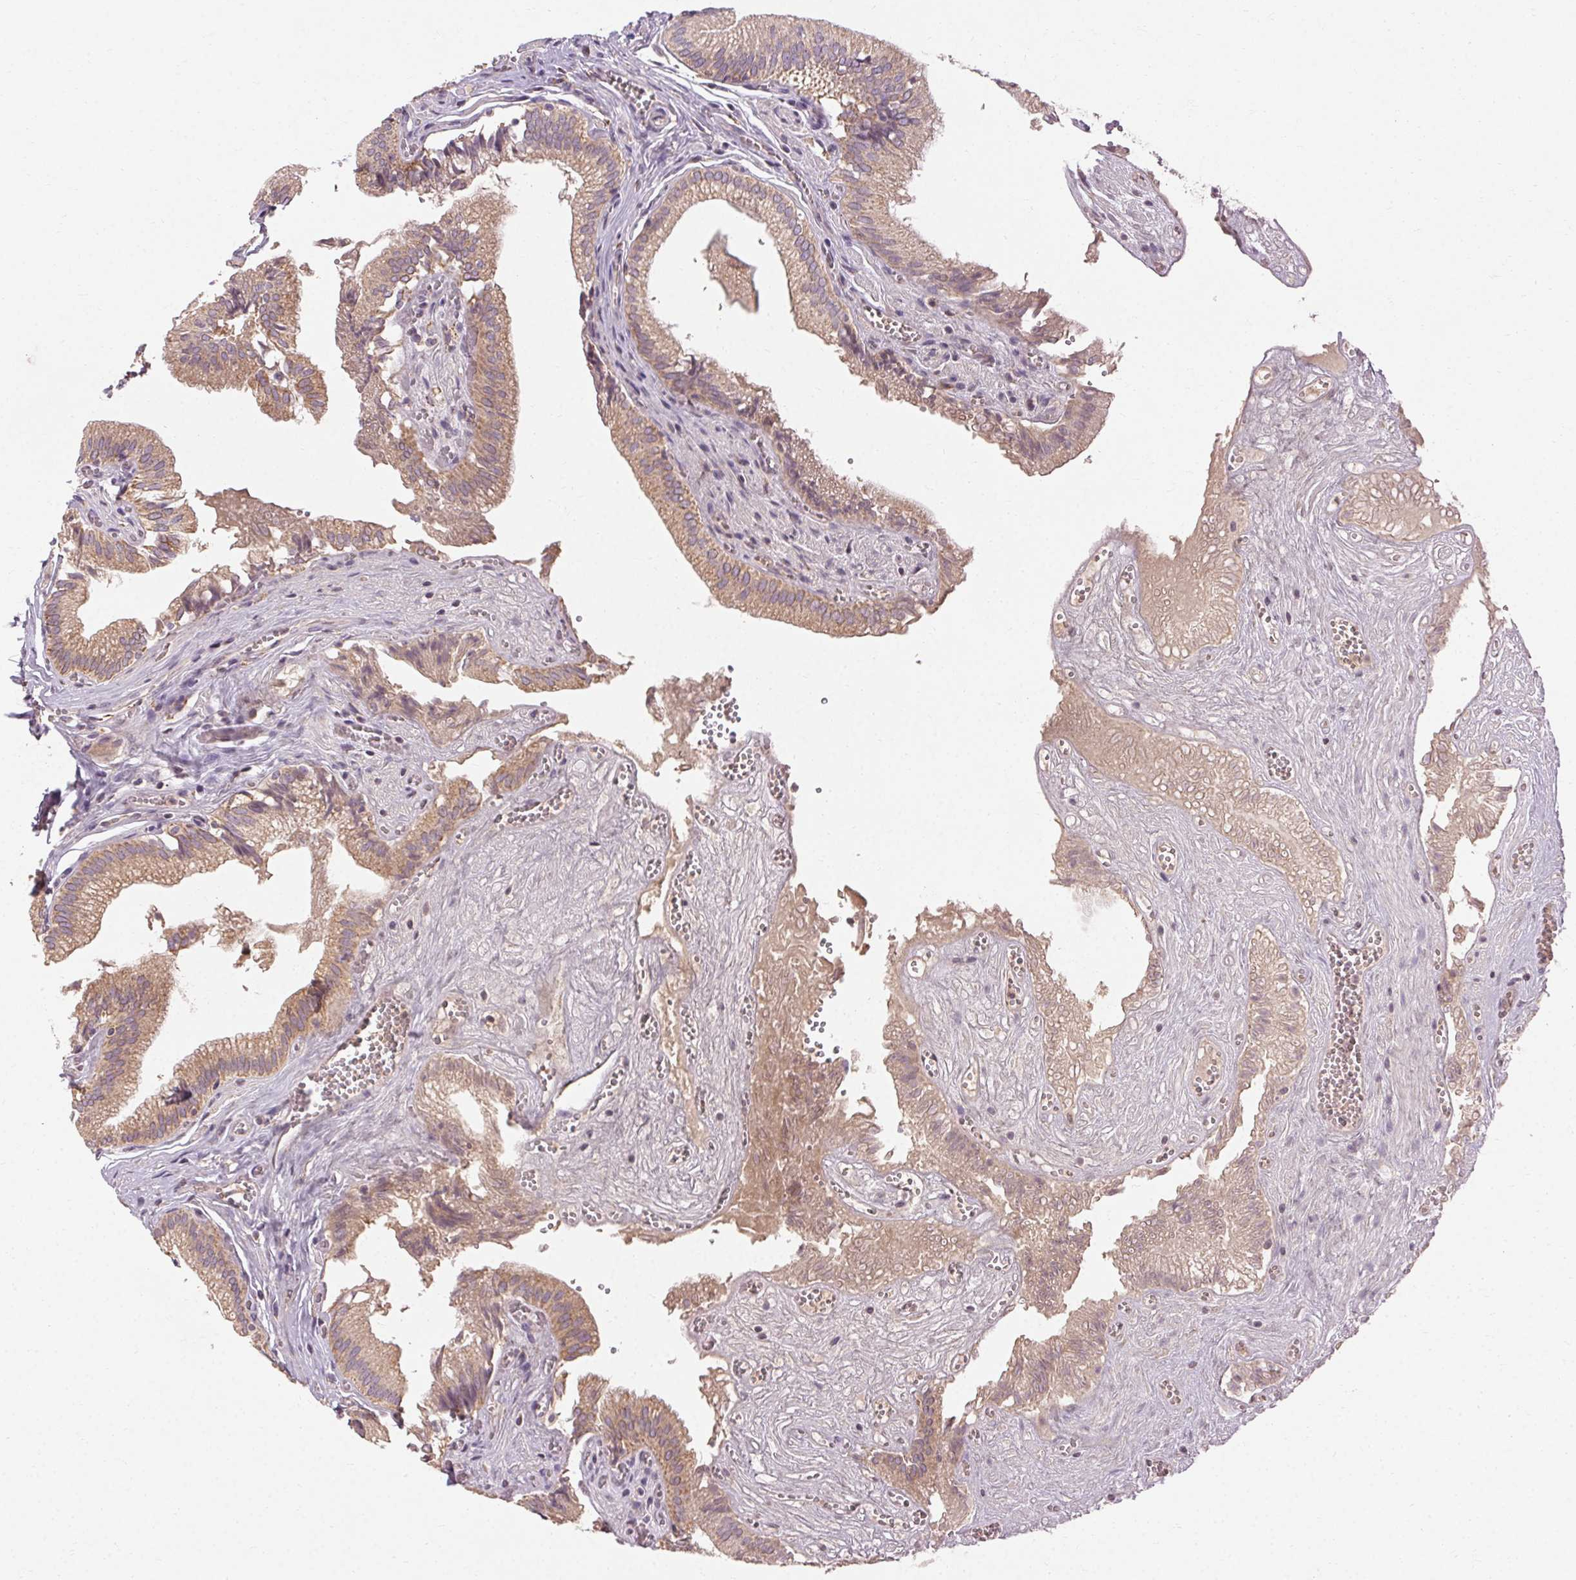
{"staining": {"intensity": "strong", "quantity": "25%-75%", "location": "cytoplasmic/membranous"}, "tissue": "gallbladder", "cell_type": "Glandular cells", "image_type": "normal", "snomed": [{"axis": "morphology", "description": "Normal tissue, NOS"}, {"axis": "topography", "description": "Gallbladder"}, {"axis": "topography", "description": "Peripheral nerve tissue"}], "caption": "Gallbladder was stained to show a protein in brown. There is high levels of strong cytoplasmic/membranous expression in approximately 25%-75% of glandular cells. The protein is stained brown, and the nuclei are stained in blue (DAB (3,3'-diaminobenzidine) IHC with brightfield microscopy, high magnification).", "gene": "REP15", "patient": {"sex": "male", "age": 17}}